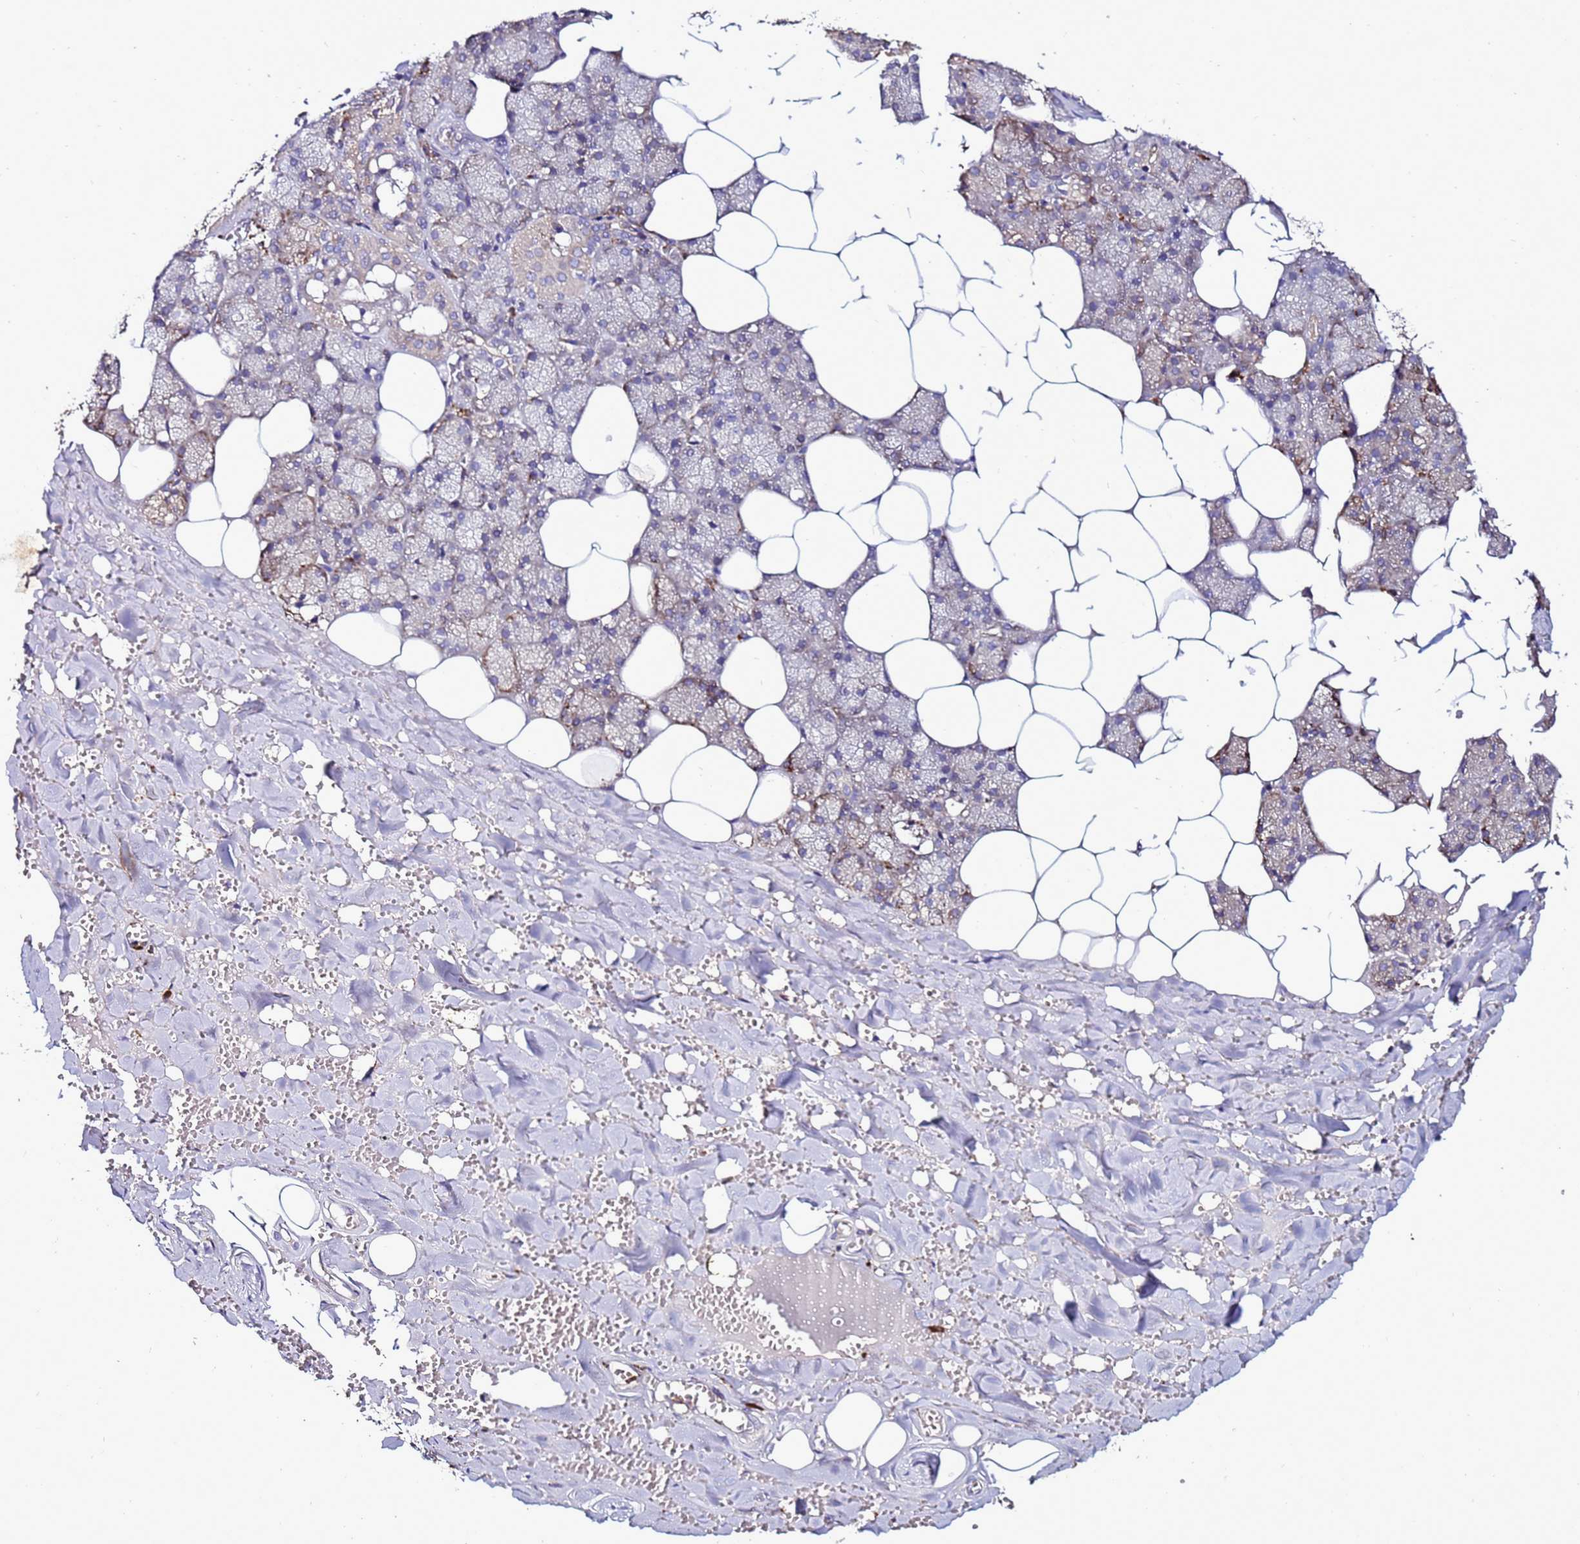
{"staining": {"intensity": "moderate", "quantity": "<25%", "location": "cytoplasmic/membranous"}, "tissue": "salivary gland", "cell_type": "Glandular cells", "image_type": "normal", "snomed": [{"axis": "morphology", "description": "Normal tissue, NOS"}, {"axis": "topography", "description": "Salivary gland"}], "caption": "Glandular cells demonstrate low levels of moderate cytoplasmic/membranous positivity in approximately <25% of cells in benign human salivary gland. The protein of interest is stained brown, and the nuclei are stained in blue (DAB (3,3'-diaminobenzidine) IHC with brightfield microscopy, high magnification).", "gene": "ANTKMT", "patient": {"sex": "male", "age": 62}}